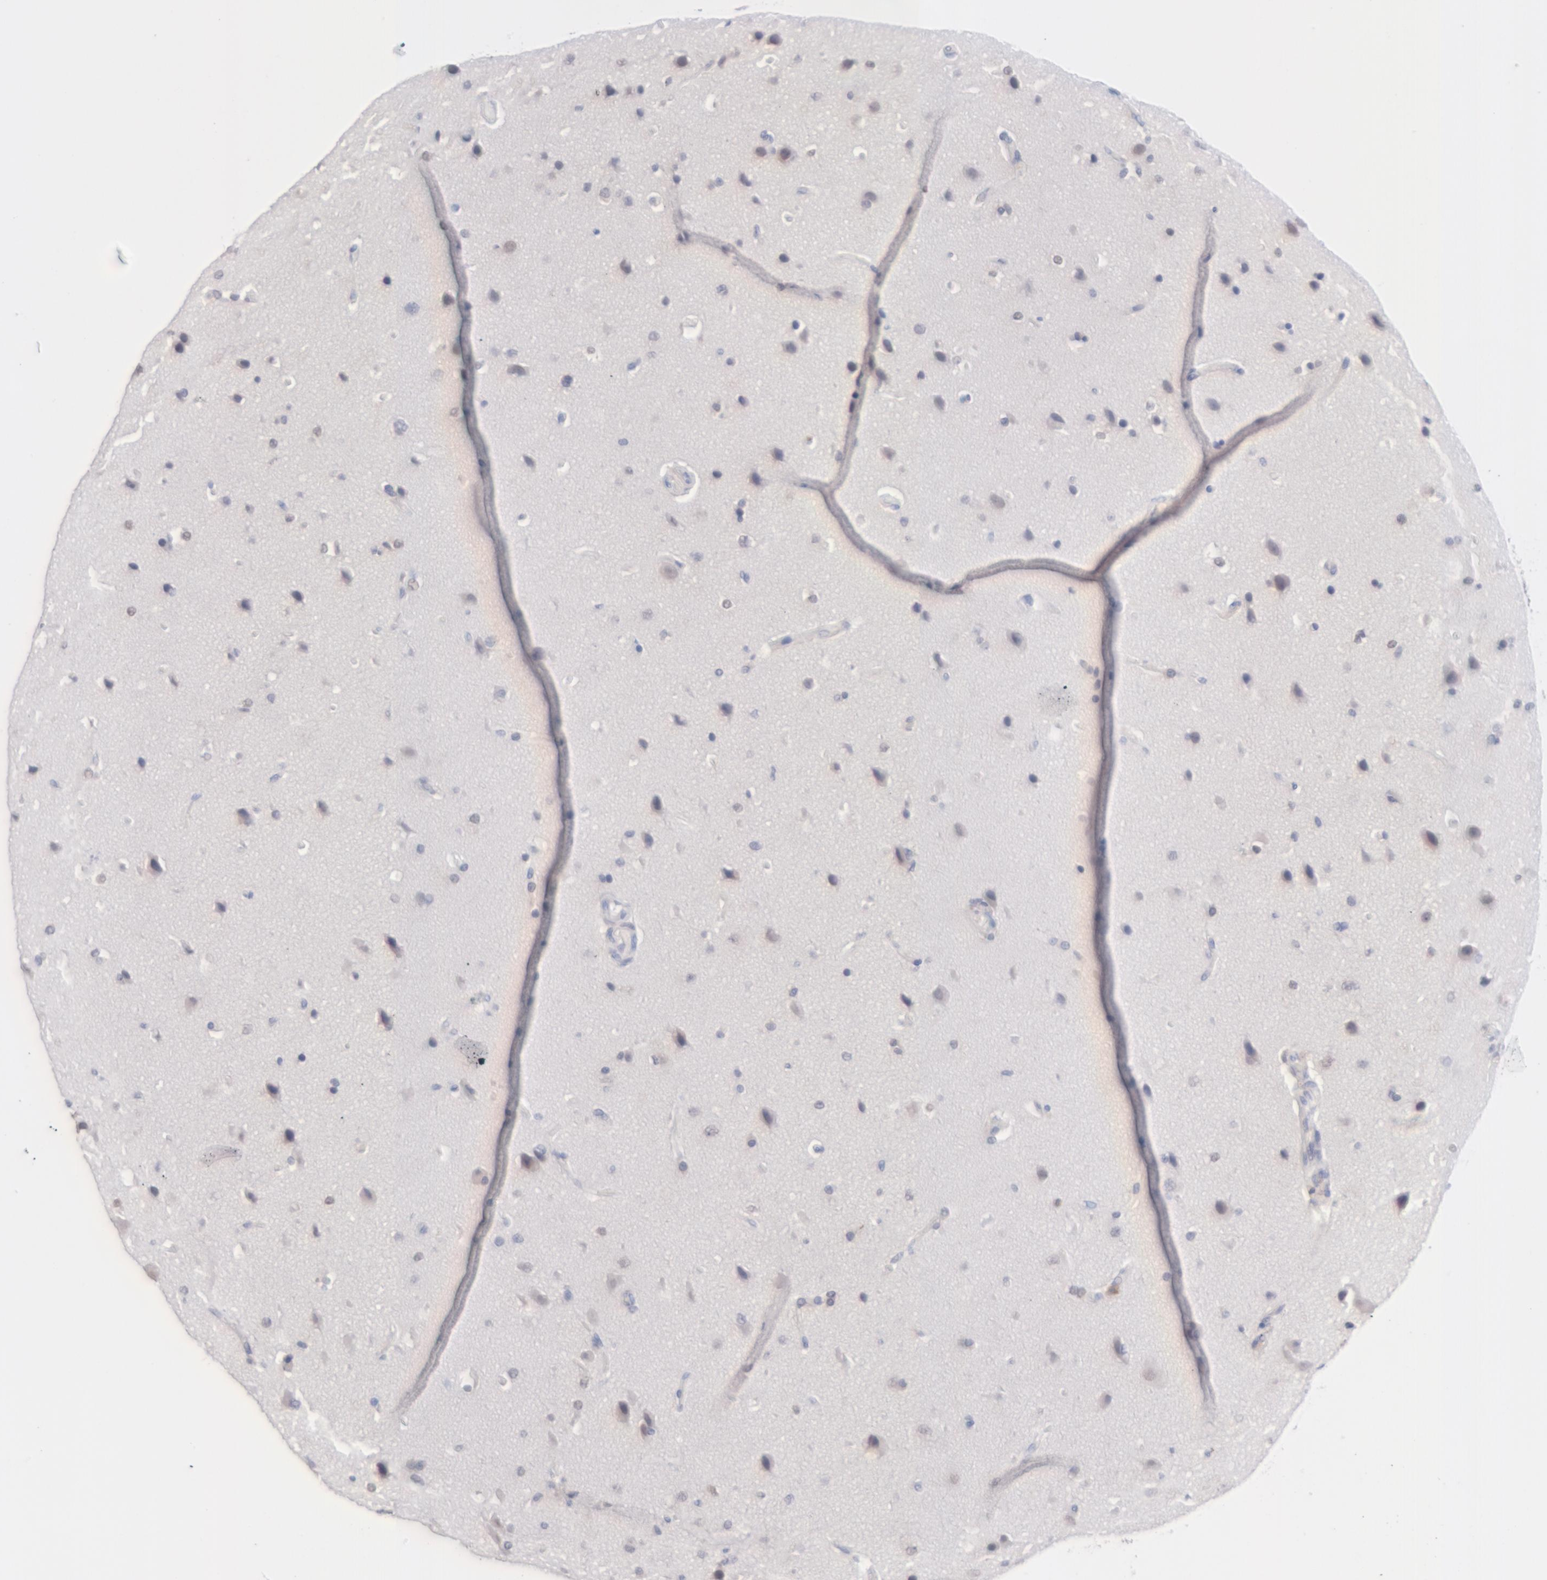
{"staining": {"intensity": "negative", "quantity": "none", "location": "none"}, "tissue": "glioma", "cell_type": "Tumor cells", "image_type": "cancer", "snomed": [{"axis": "morphology", "description": "Glioma, malignant, Low grade"}, {"axis": "topography", "description": "Cerebral cortex"}], "caption": "There is no significant expression in tumor cells of malignant low-grade glioma.", "gene": "MGAM", "patient": {"sex": "female", "age": 47}}